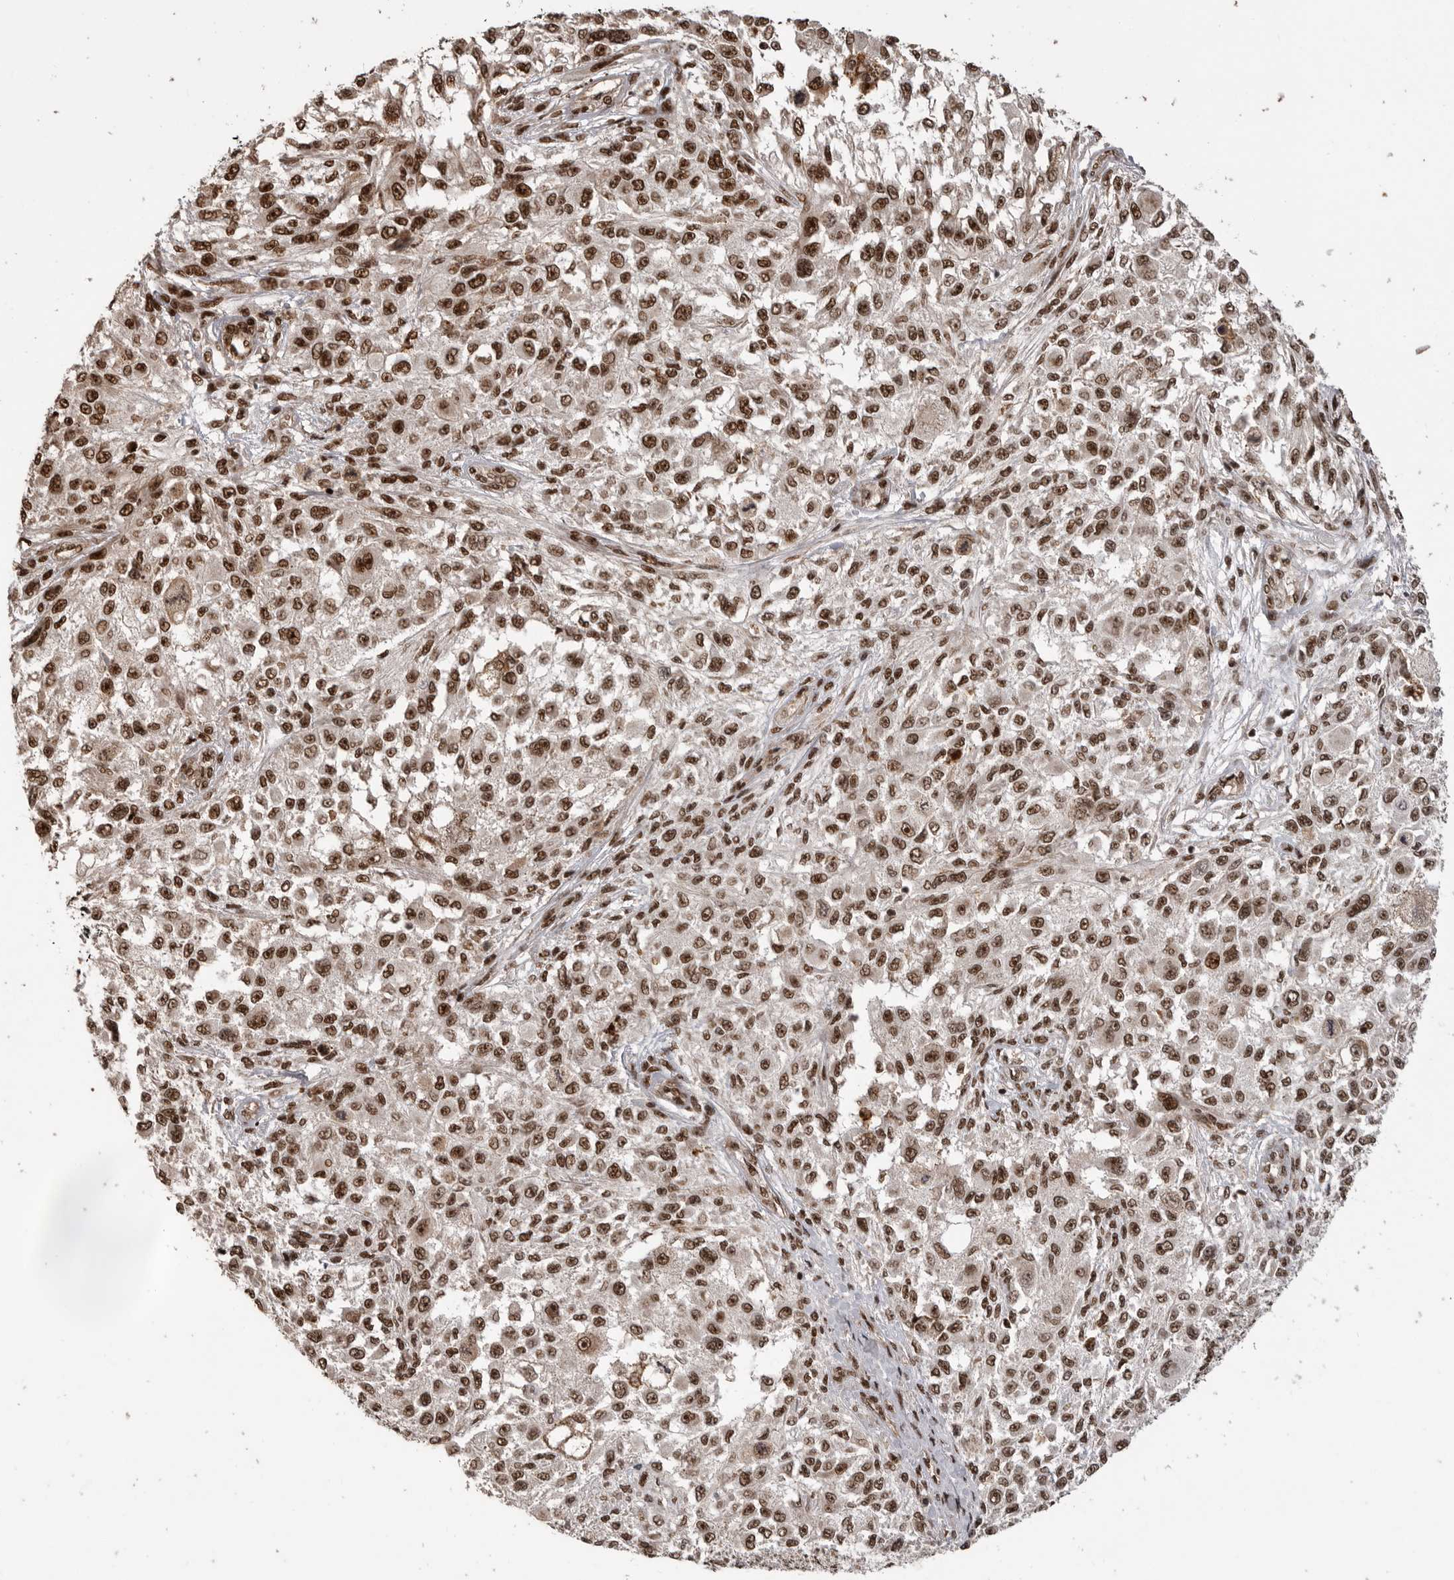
{"staining": {"intensity": "strong", "quantity": ">75%", "location": "nuclear"}, "tissue": "melanoma", "cell_type": "Tumor cells", "image_type": "cancer", "snomed": [{"axis": "morphology", "description": "Necrosis, NOS"}, {"axis": "morphology", "description": "Malignant melanoma, NOS"}, {"axis": "topography", "description": "Skin"}], "caption": "Protein analysis of malignant melanoma tissue demonstrates strong nuclear positivity in about >75% of tumor cells. (DAB IHC with brightfield microscopy, high magnification).", "gene": "PPP1R8", "patient": {"sex": "female", "age": 87}}